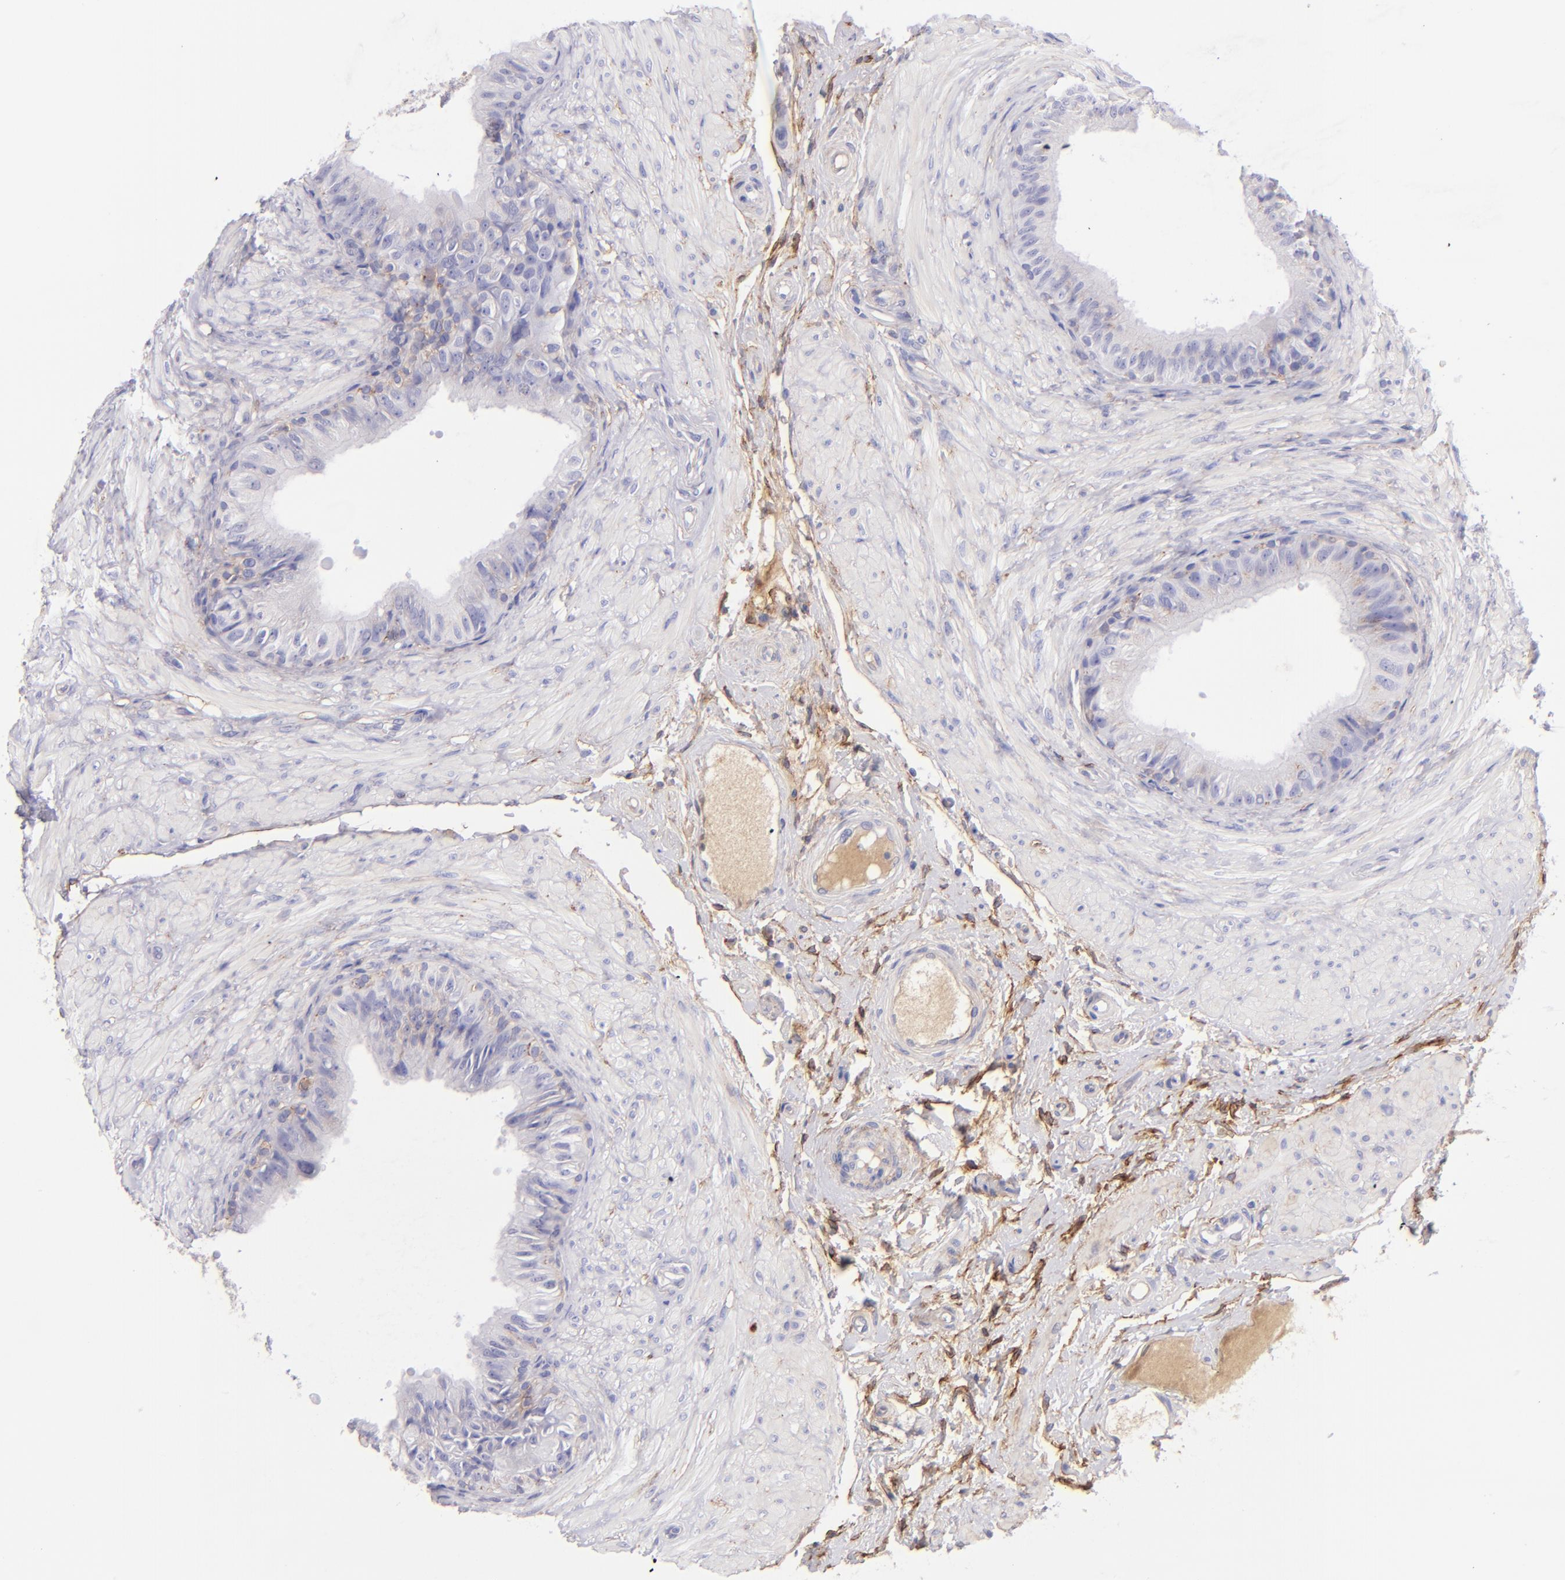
{"staining": {"intensity": "negative", "quantity": "none", "location": "none"}, "tissue": "epididymis", "cell_type": "Glandular cells", "image_type": "normal", "snomed": [{"axis": "morphology", "description": "Normal tissue, NOS"}, {"axis": "topography", "description": "Epididymis"}], "caption": "High power microscopy photomicrograph of an immunohistochemistry histopathology image of normal epididymis, revealing no significant positivity in glandular cells.", "gene": "CD81", "patient": {"sex": "male", "age": 68}}